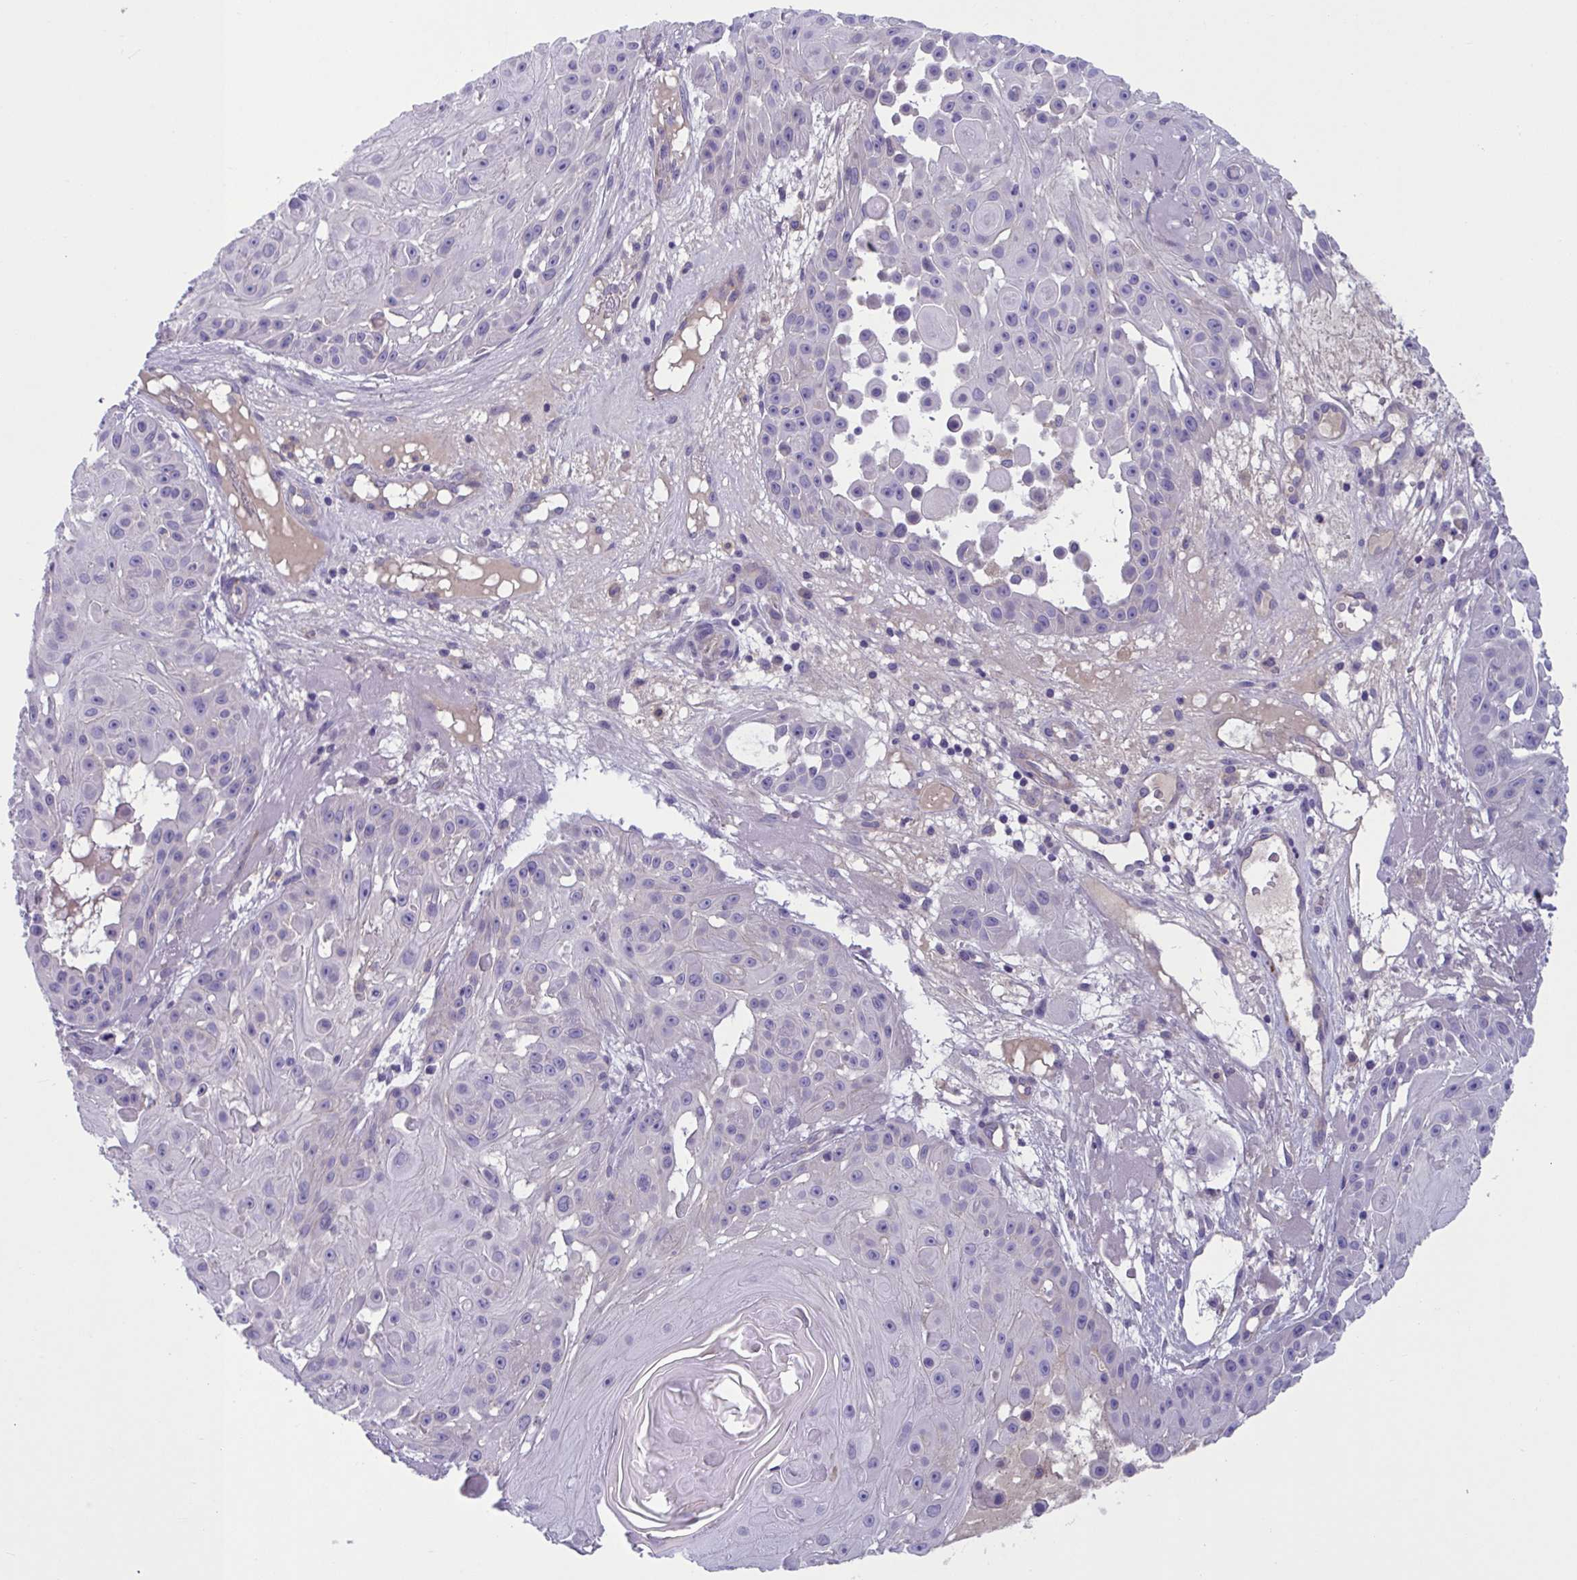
{"staining": {"intensity": "negative", "quantity": "none", "location": "none"}, "tissue": "skin cancer", "cell_type": "Tumor cells", "image_type": "cancer", "snomed": [{"axis": "morphology", "description": "Squamous cell carcinoma, NOS"}, {"axis": "topography", "description": "Skin"}], "caption": "The histopathology image demonstrates no staining of tumor cells in squamous cell carcinoma (skin). (DAB (3,3'-diaminobenzidine) IHC with hematoxylin counter stain).", "gene": "TTC7B", "patient": {"sex": "male", "age": 91}}